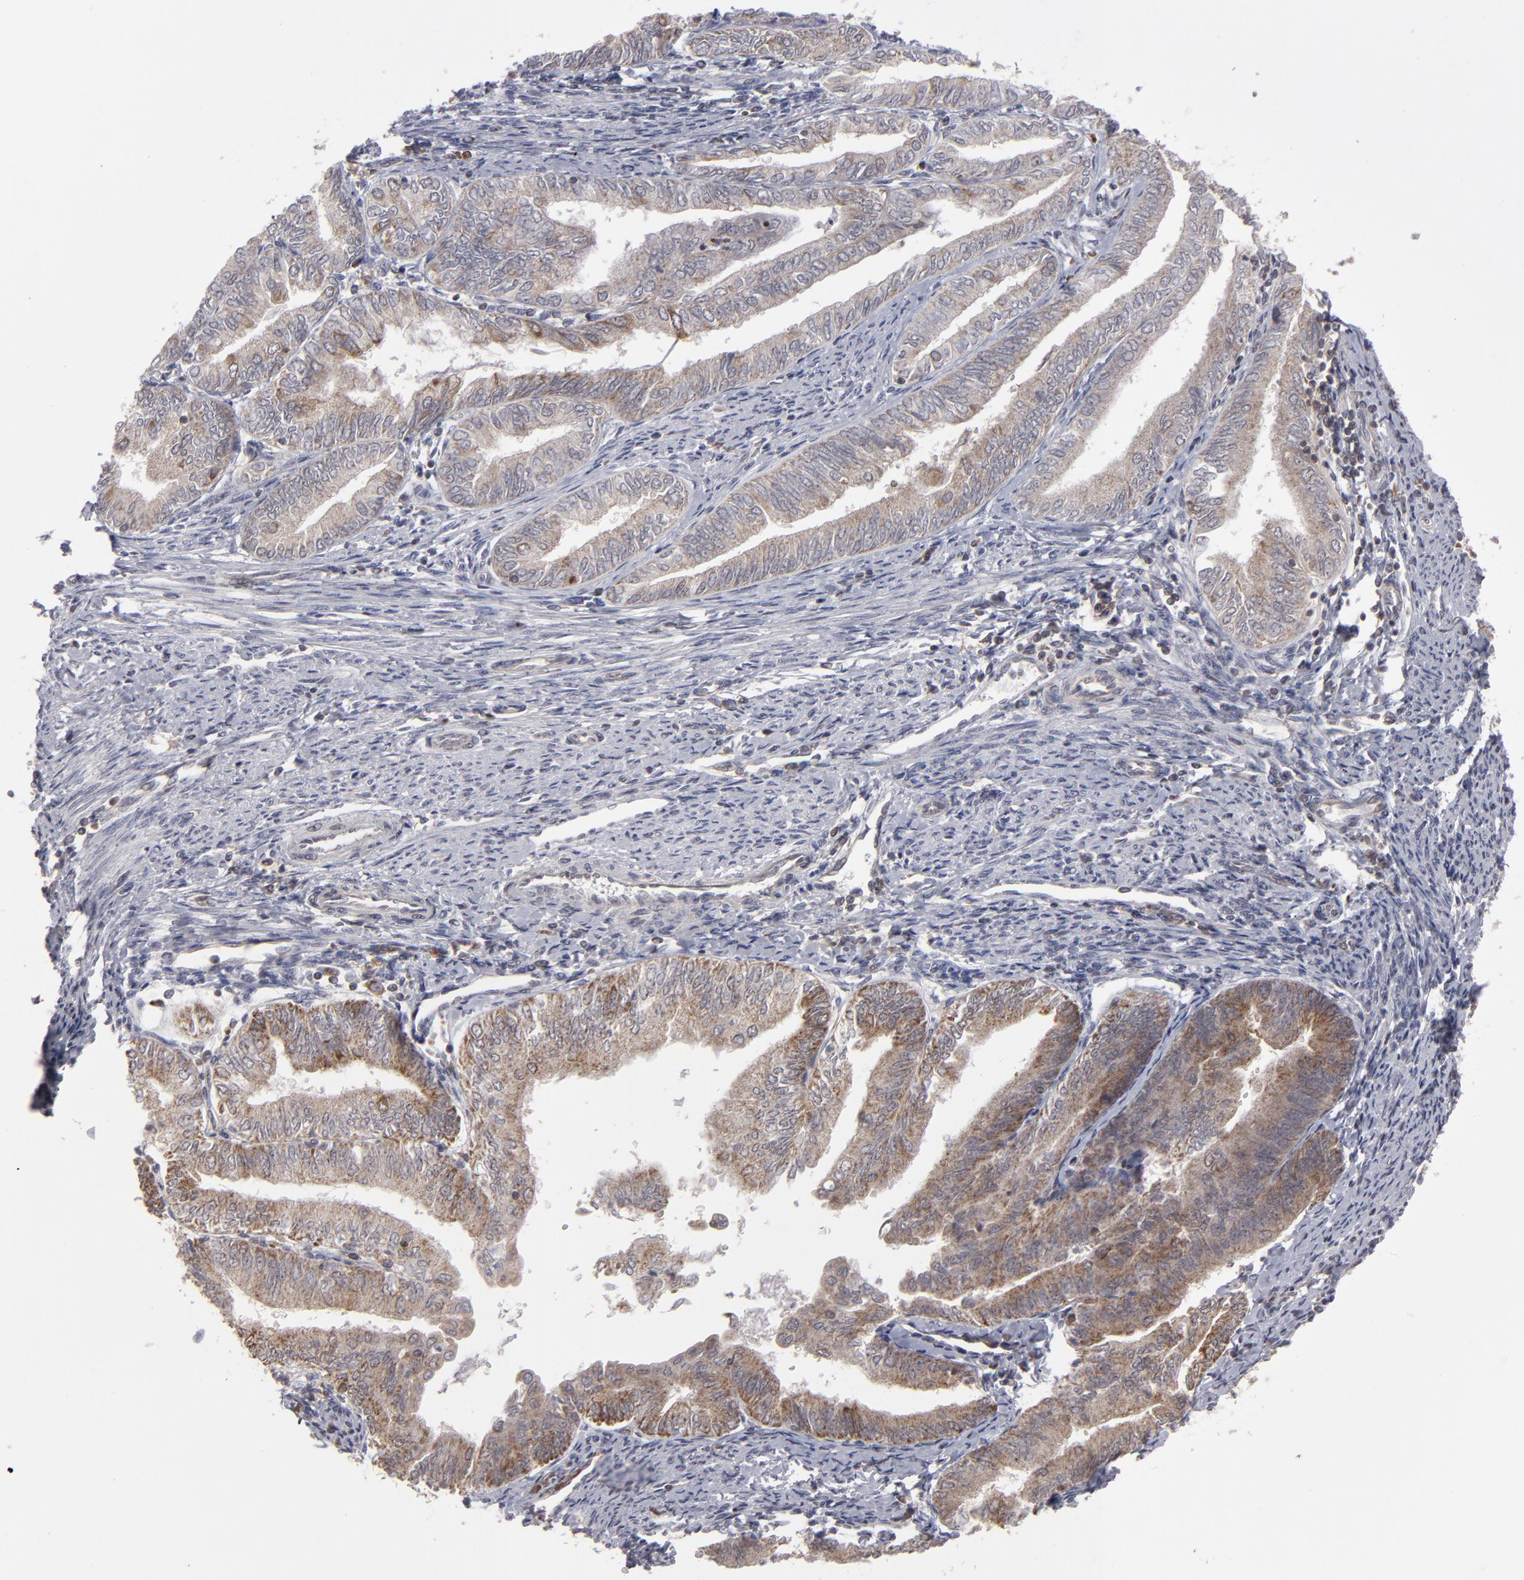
{"staining": {"intensity": "weak", "quantity": "25%-75%", "location": "cytoplasmic/membranous"}, "tissue": "endometrial cancer", "cell_type": "Tumor cells", "image_type": "cancer", "snomed": [{"axis": "morphology", "description": "Adenocarcinoma, NOS"}, {"axis": "topography", "description": "Endometrium"}], "caption": "Tumor cells reveal weak cytoplasmic/membranous expression in approximately 25%-75% of cells in endometrial adenocarcinoma.", "gene": "GLCCI1", "patient": {"sex": "female", "age": 66}}